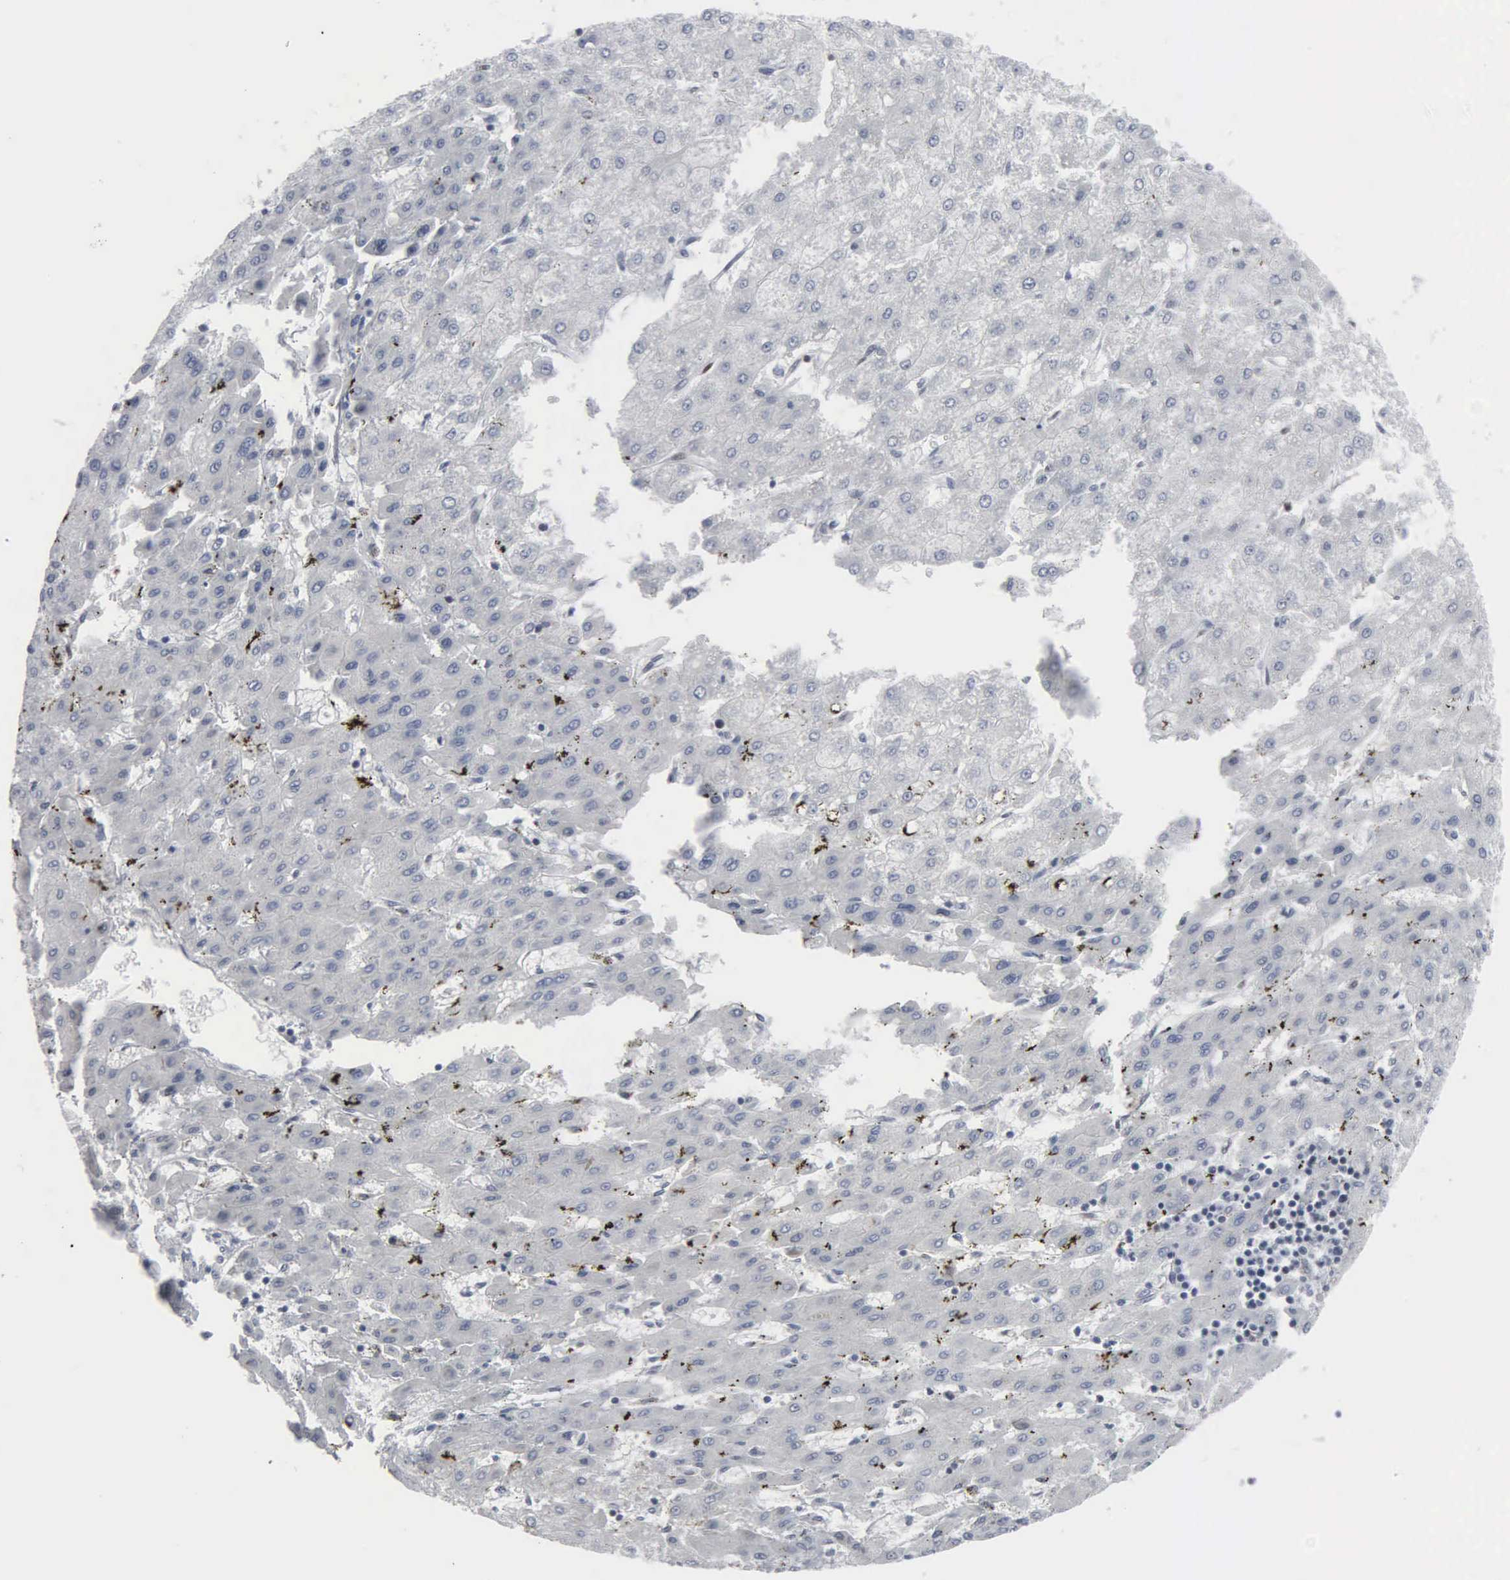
{"staining": {"intensity": "negative", "quantity": "none", "location": "none"}, "tissue": "liver cancer", "cell_type": "Tumor cells", "image_type": "cancer", "snomed": [{"axis": "morphology", "description": "Carcinoma, Hepatocellular, NOS"}, {"axis": "topography", "description": "Liver"}], "caption": "IHC of human liver hepatocellular carcinoma displays no expression in tumor cells.", "gene": "CCND3", "patient": {"sex": "female", "age": 52}}